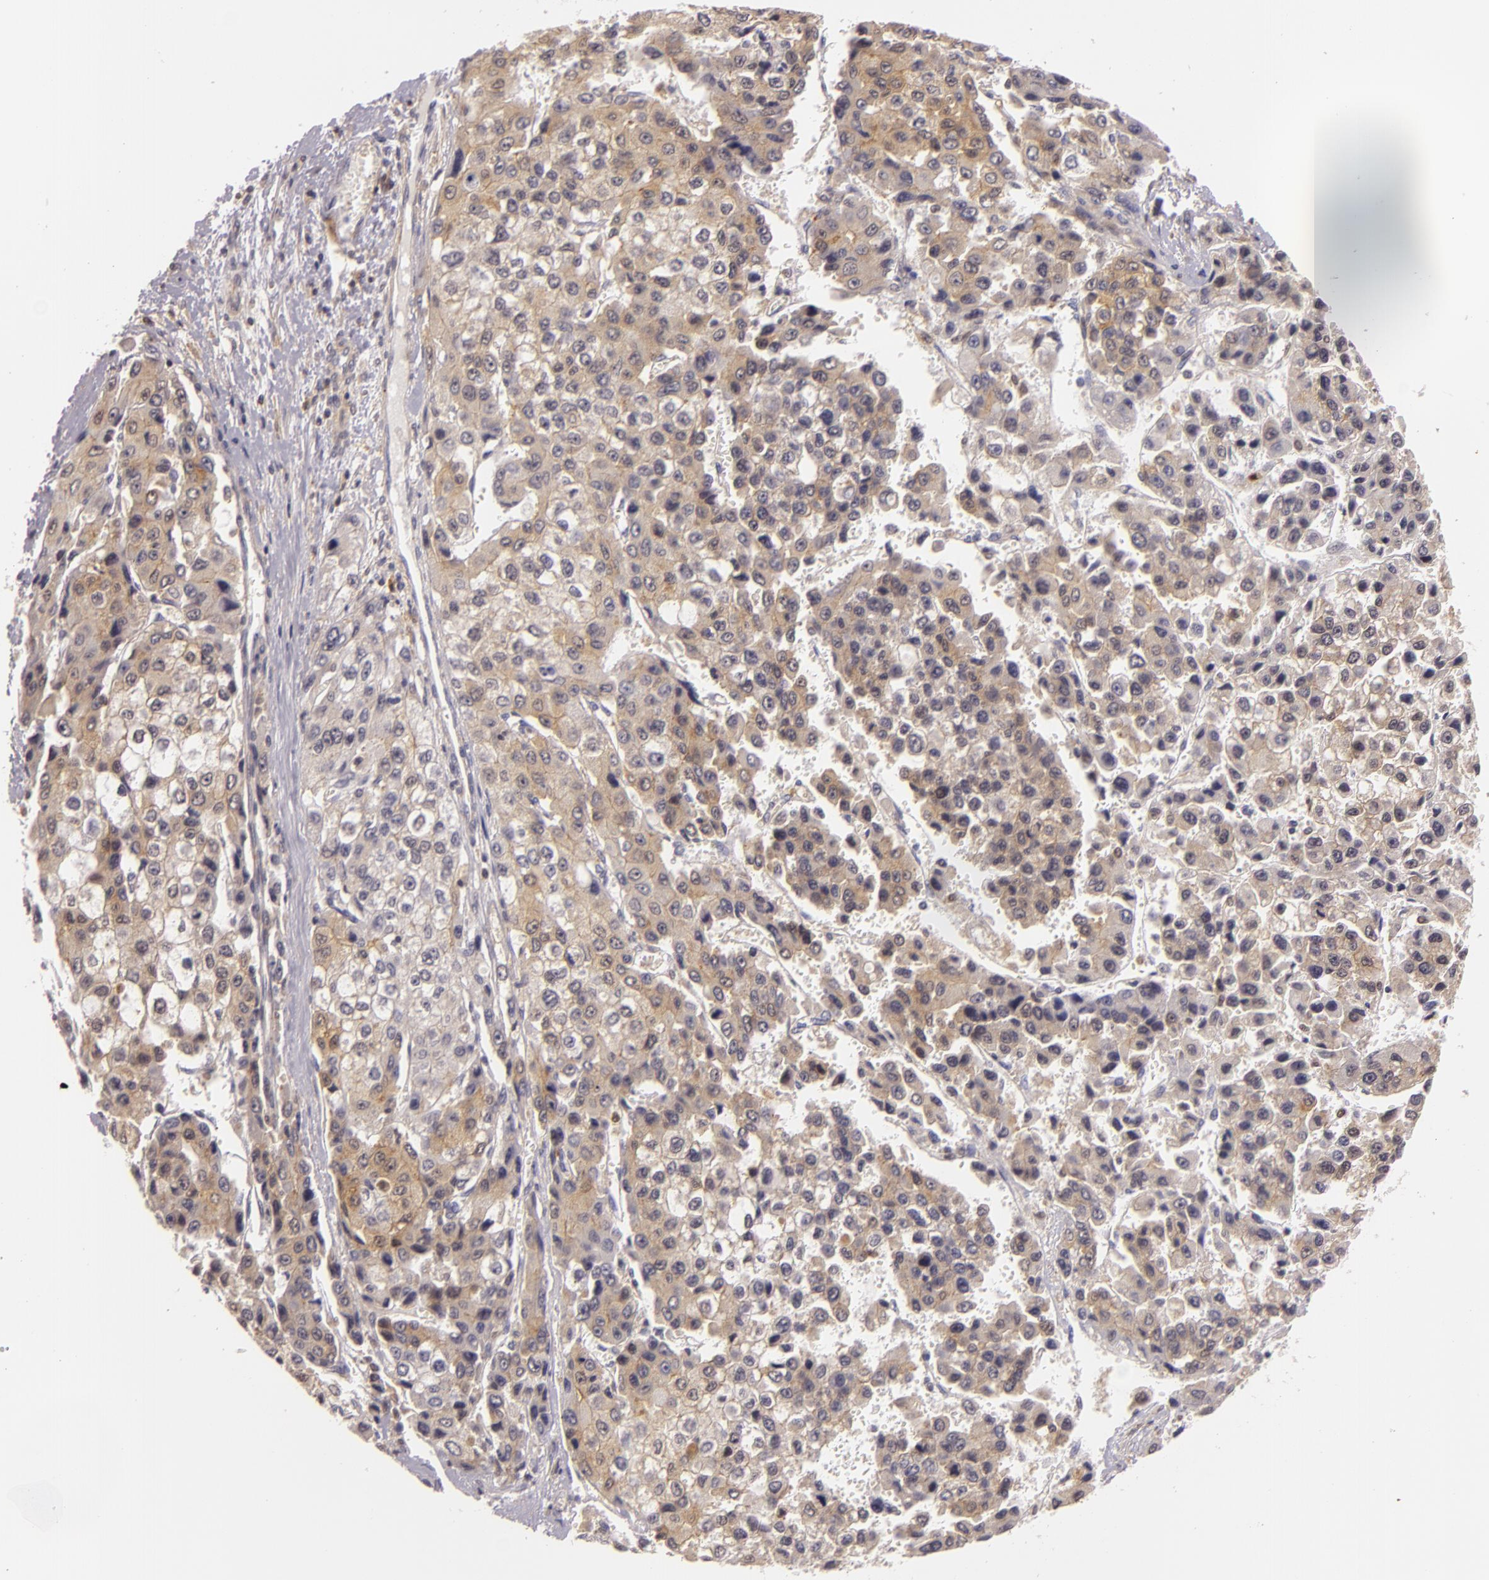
{"staining": {"intensity": "moderate", "quantity": ">75%", "location": "cytoplasmic/membranous"}, "tissue": "liver cancer", "cell_type": "Tumor cells", "image_type": "cancer", "snomed": [{"axis": "morphology", "description": "Carcinoma, Hepatocellular, NOS"}, {"axis": "topography", "description": "Liver"}], "caption": "About >75% of tumor cells in human liver cancer reveal moderate cytoplasmic/membranous protein staining as visualized by brown immunohistochemical staining.", "gene": "TOM1", "patient": {"sex": "female", "age": 66}}